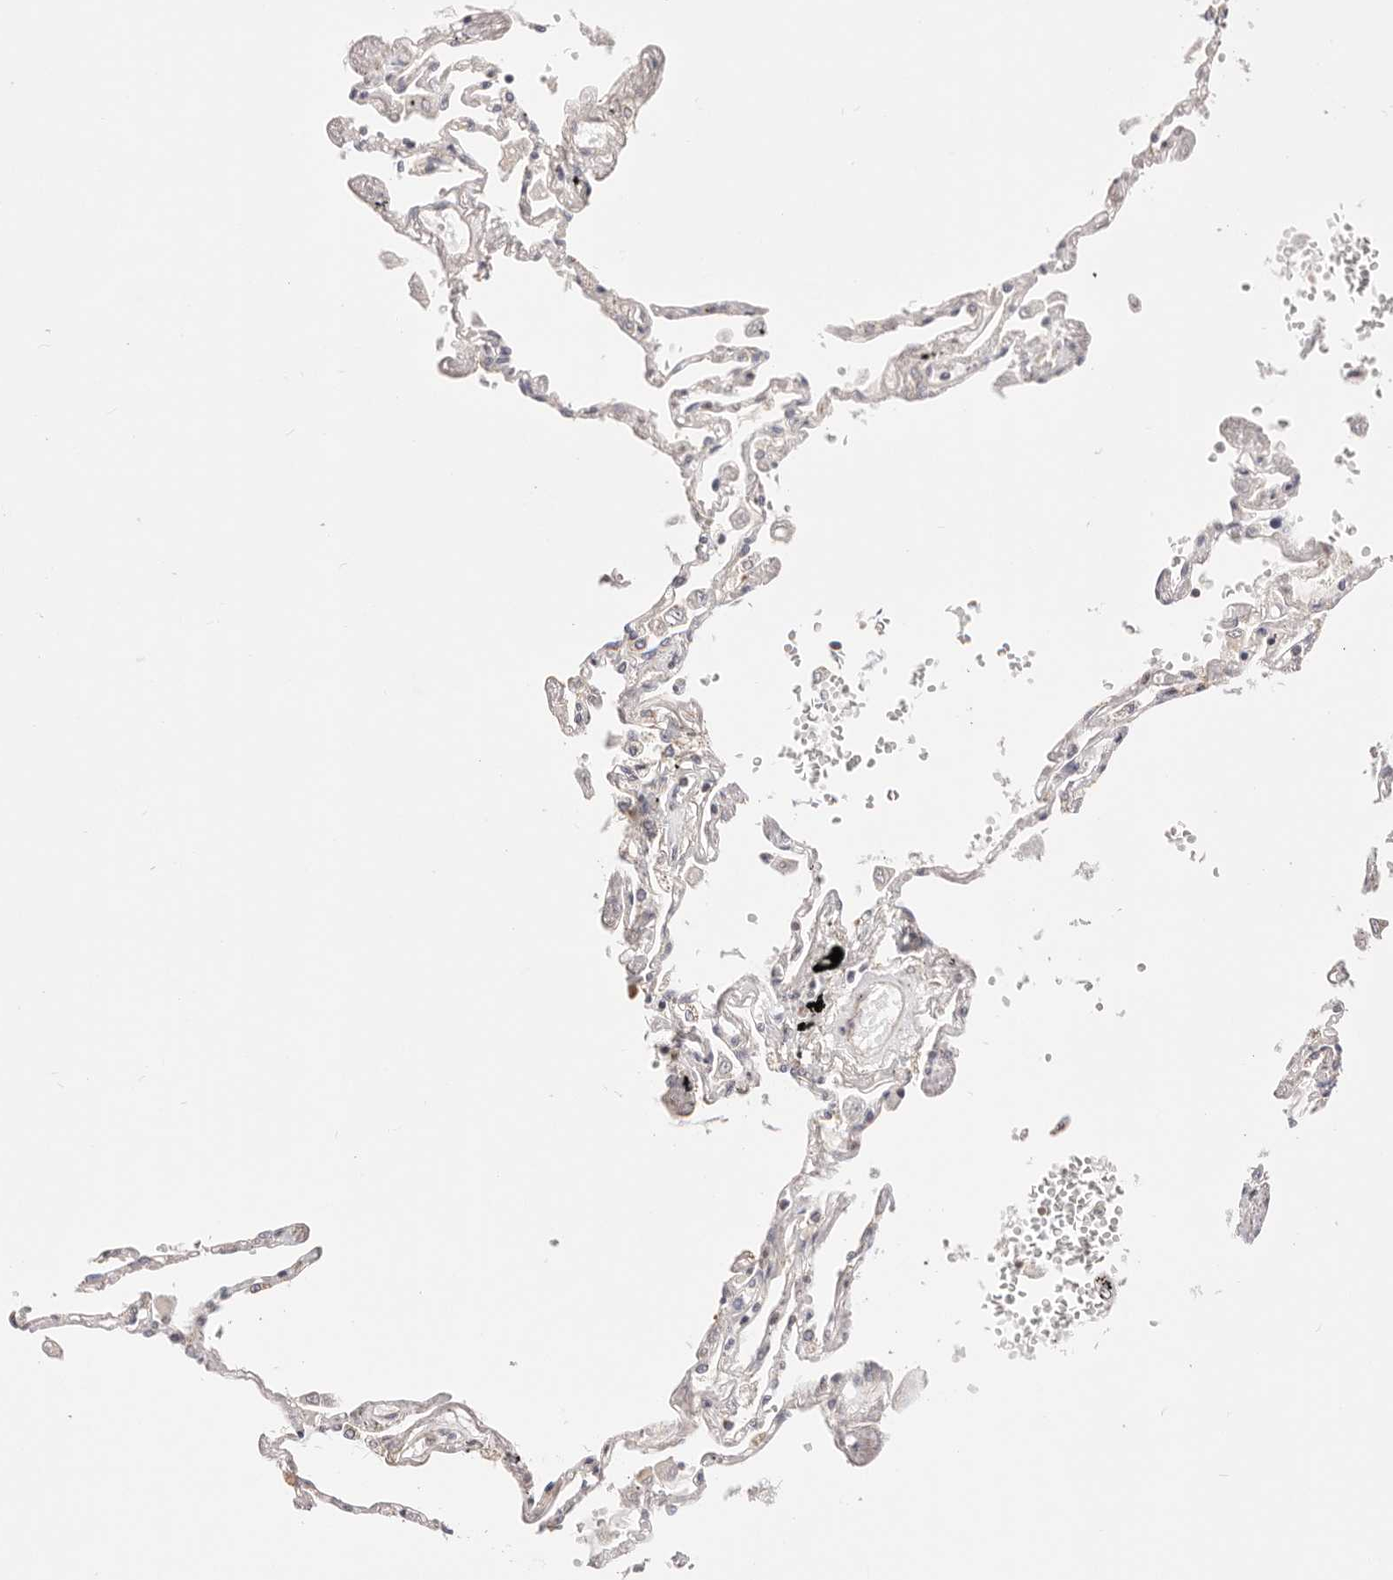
{"staining": {"intensity": "negative", "quantity": "none", "location": "none"}, "tissue": "lung", "cell_type": "Alveolar cells", "image_type": "normal", "snomed": [{"axis": "morphology", "description": "Normal tissue, NOS"}, {"axis": "topography", "description": "Lung"}], "caption": "Immunohistochemical staining of normal lung reveals no significant staining in alveolar cells. The staining was performed using DAB (3,3'-diaminobenzidine) to visualize the protein expression in brown, while the nuclei were stained in blue with hematoxylin (Magnification: 20x).", "gene": "KCMF1", "patient": {"sex": "female", "age": 67}}